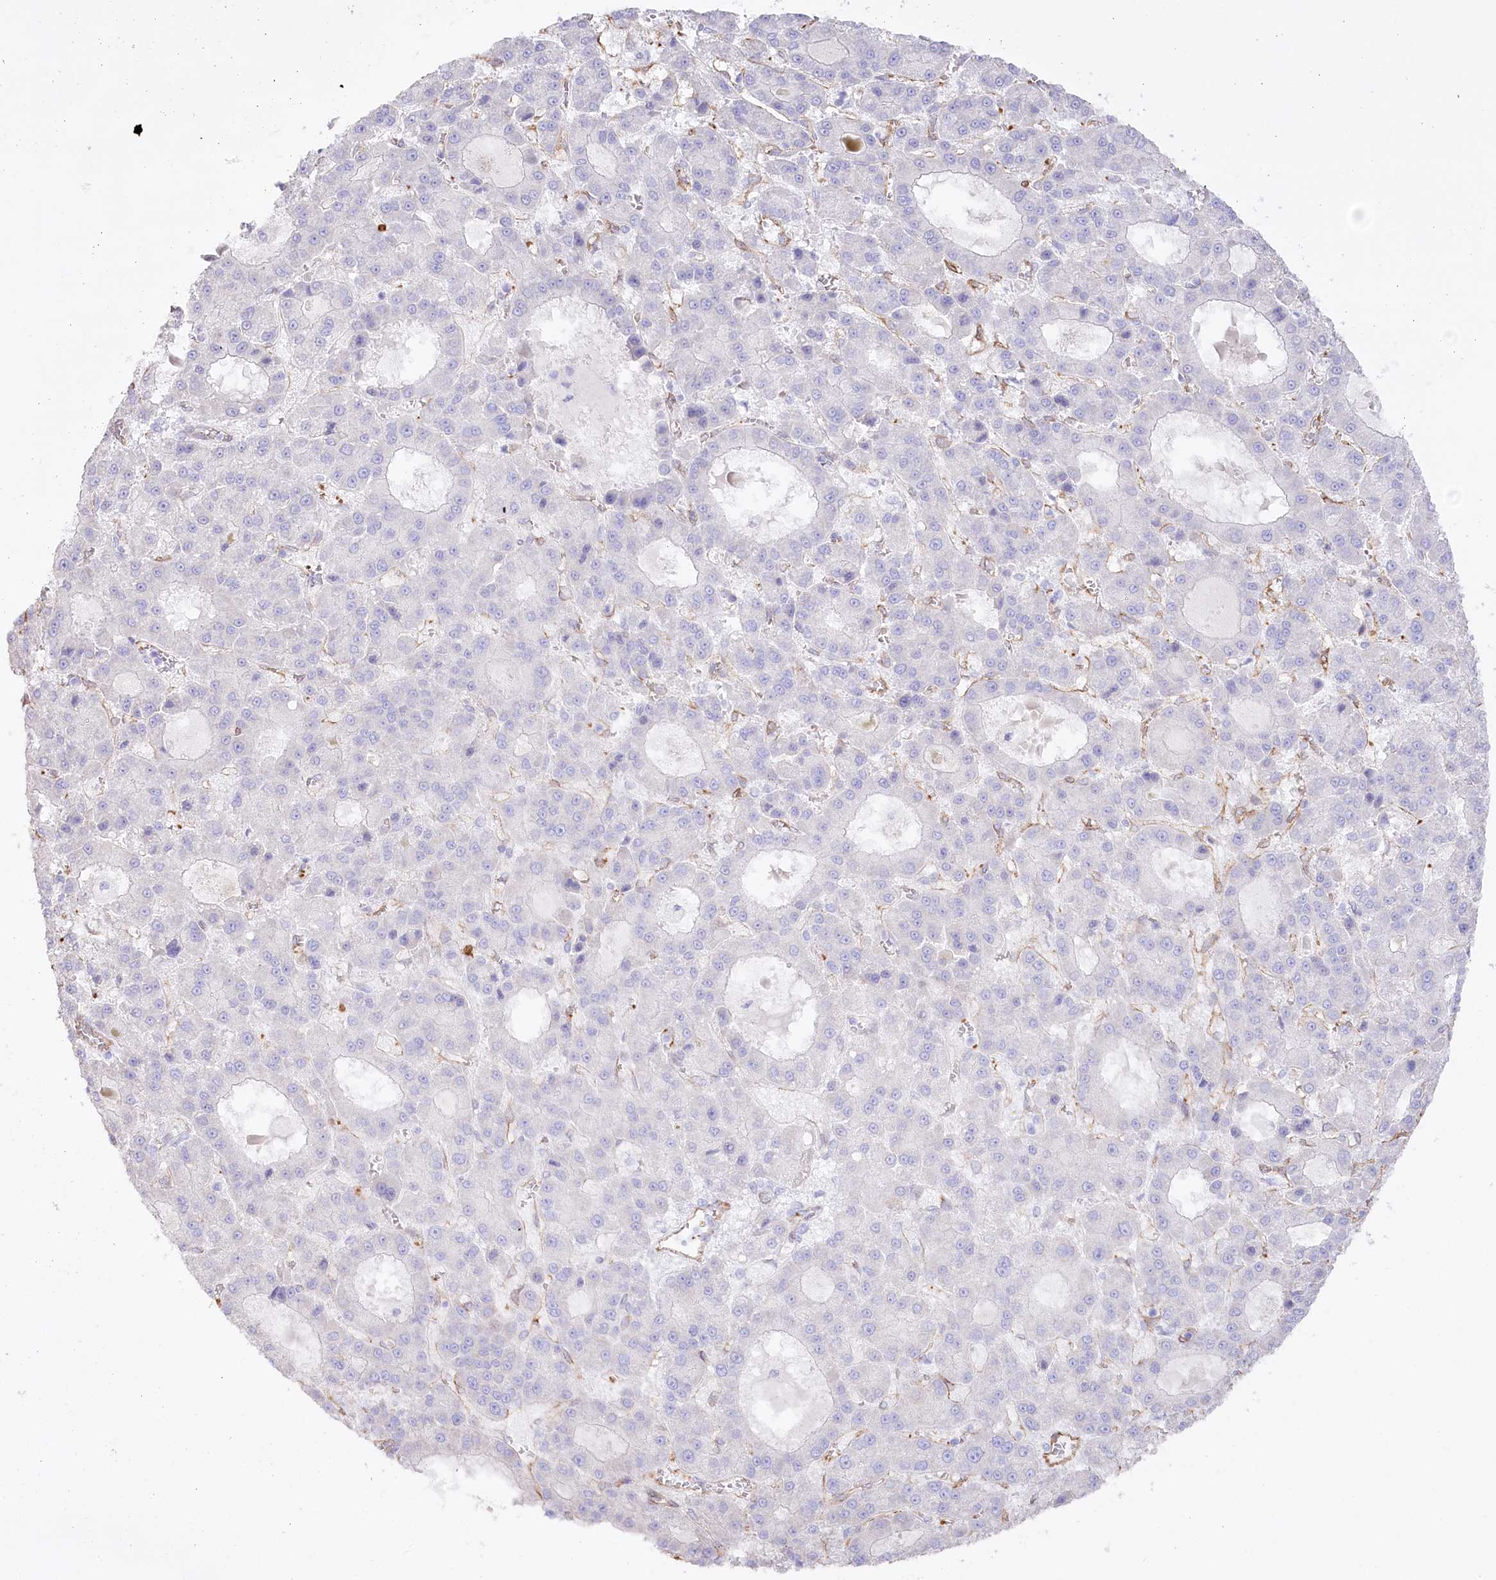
{"staining": {"intensity": "negative", "quantity": "none", "location": "none"}, "tissue": "liver cancer", "cell_type": "Tumor cells", "image_type": "cancer", "snomed": [{"axis": "morphology", "description": "Carcinoma, Hepatocellular, NOS"}, {"axis": "topography", "description": "Liver"}], "caption": "DAB immunohistochemical staining of human liver cancer demonstrates no significant staining in tumor cells. (Immunohistochemistry, brightfield microscopy, high magnification).", "gene": "SLC39A10", "patient": {"sex": "male", "age": 70}}